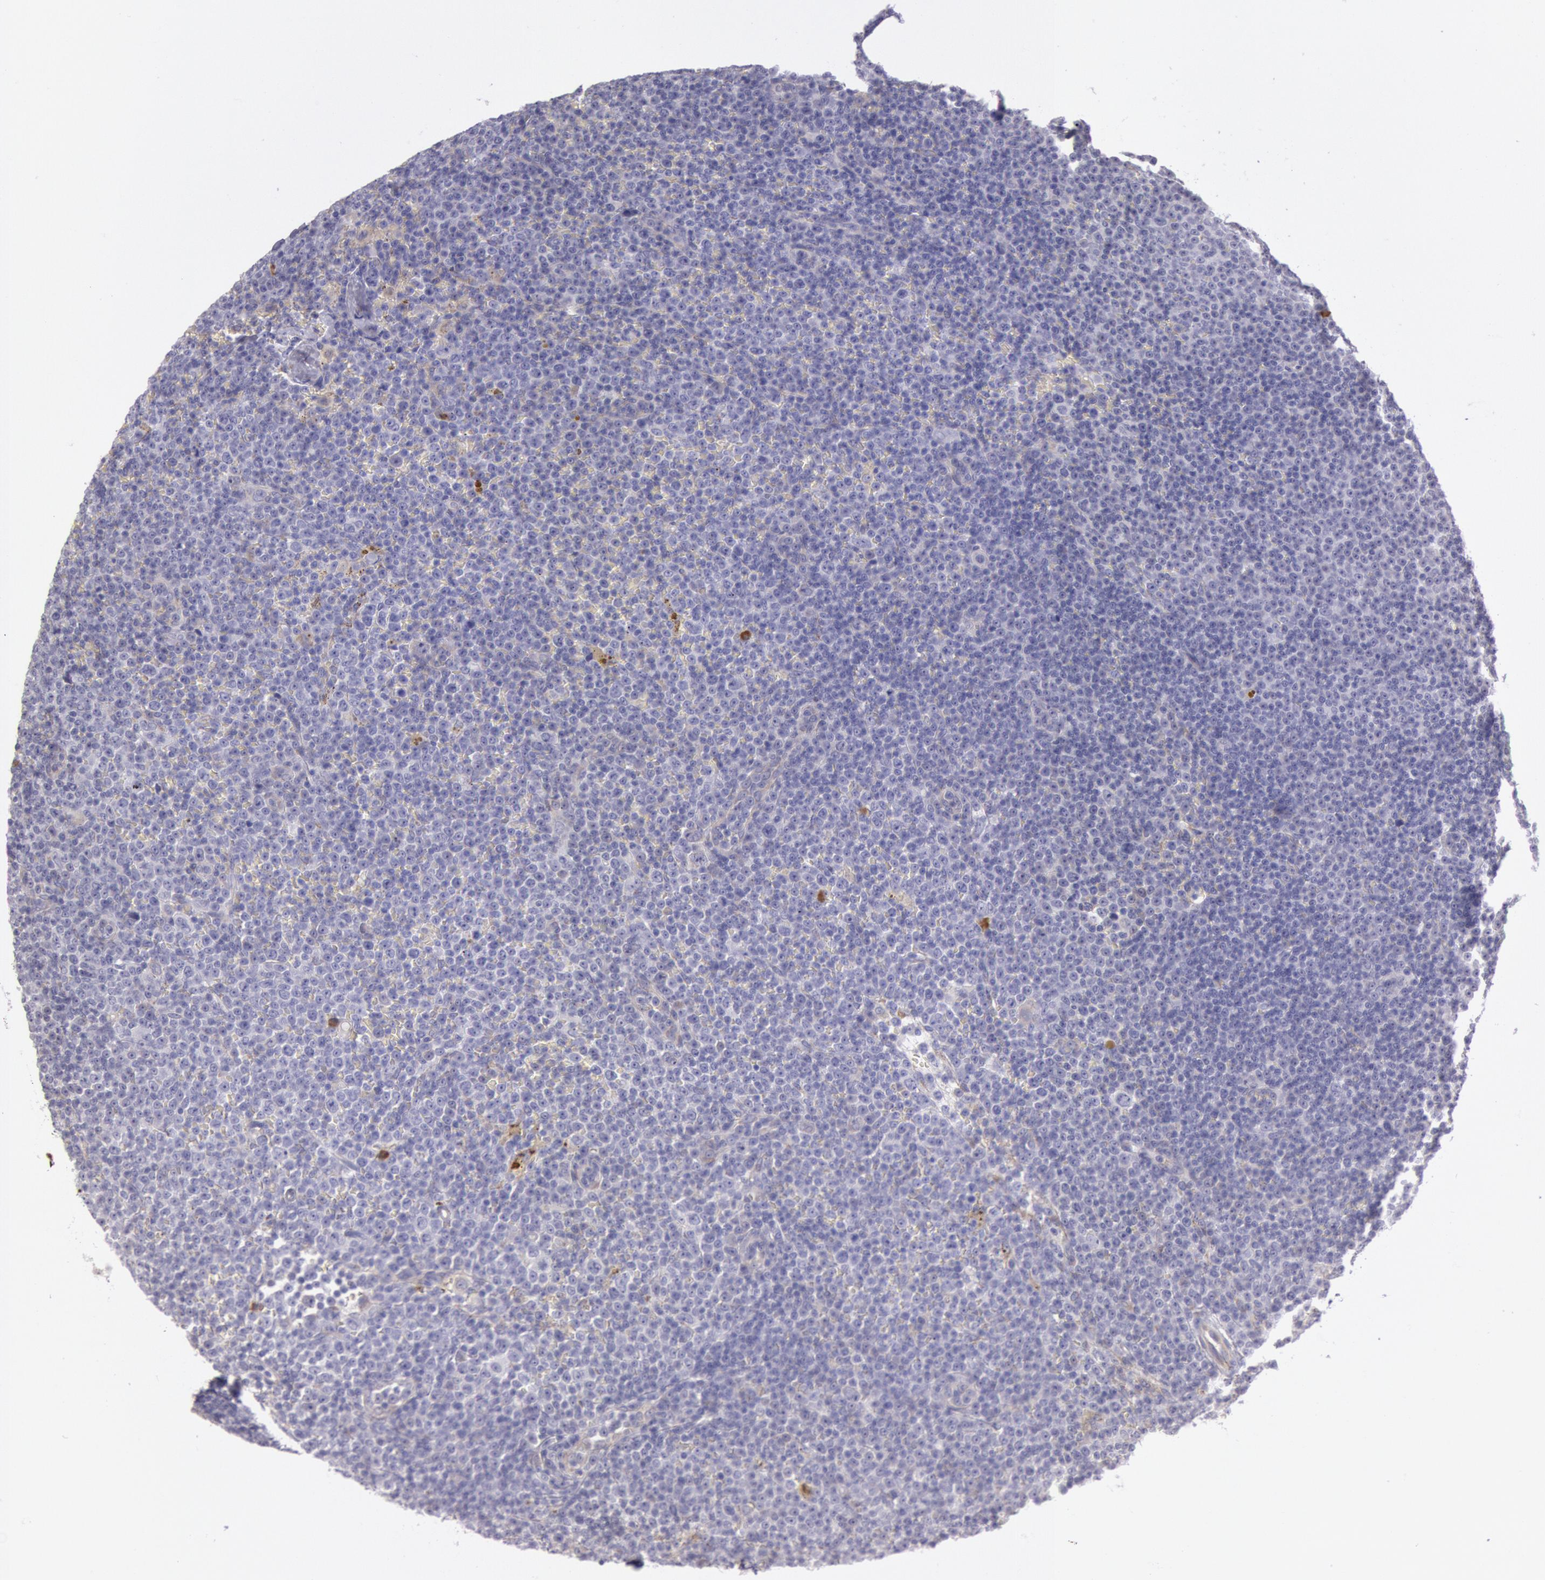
{"staining": {"intensity": "moderate", "quantity": "<25%", "location": "cytoplasmic/membranous"}, "tissue": "lymphoma", "cell_type": "Tumor cells", "image_type": "cancer", "snomed": [{"axis": "morphology", "description": "Malignant lymphoma, non-Hodgkin's type, Low grade"}, {"axis": "topography", "description": "Lymph node"}], "caption": "Brown immunohistochemical staining in low-grade malignant lymphoma, non-Hodgkin's type reveals moderate cytoplasmic/membranous staining in approximately <25% of tumor cells.", "gene": "CIDEB", "patient": {"sex": "male", "age": 50}}